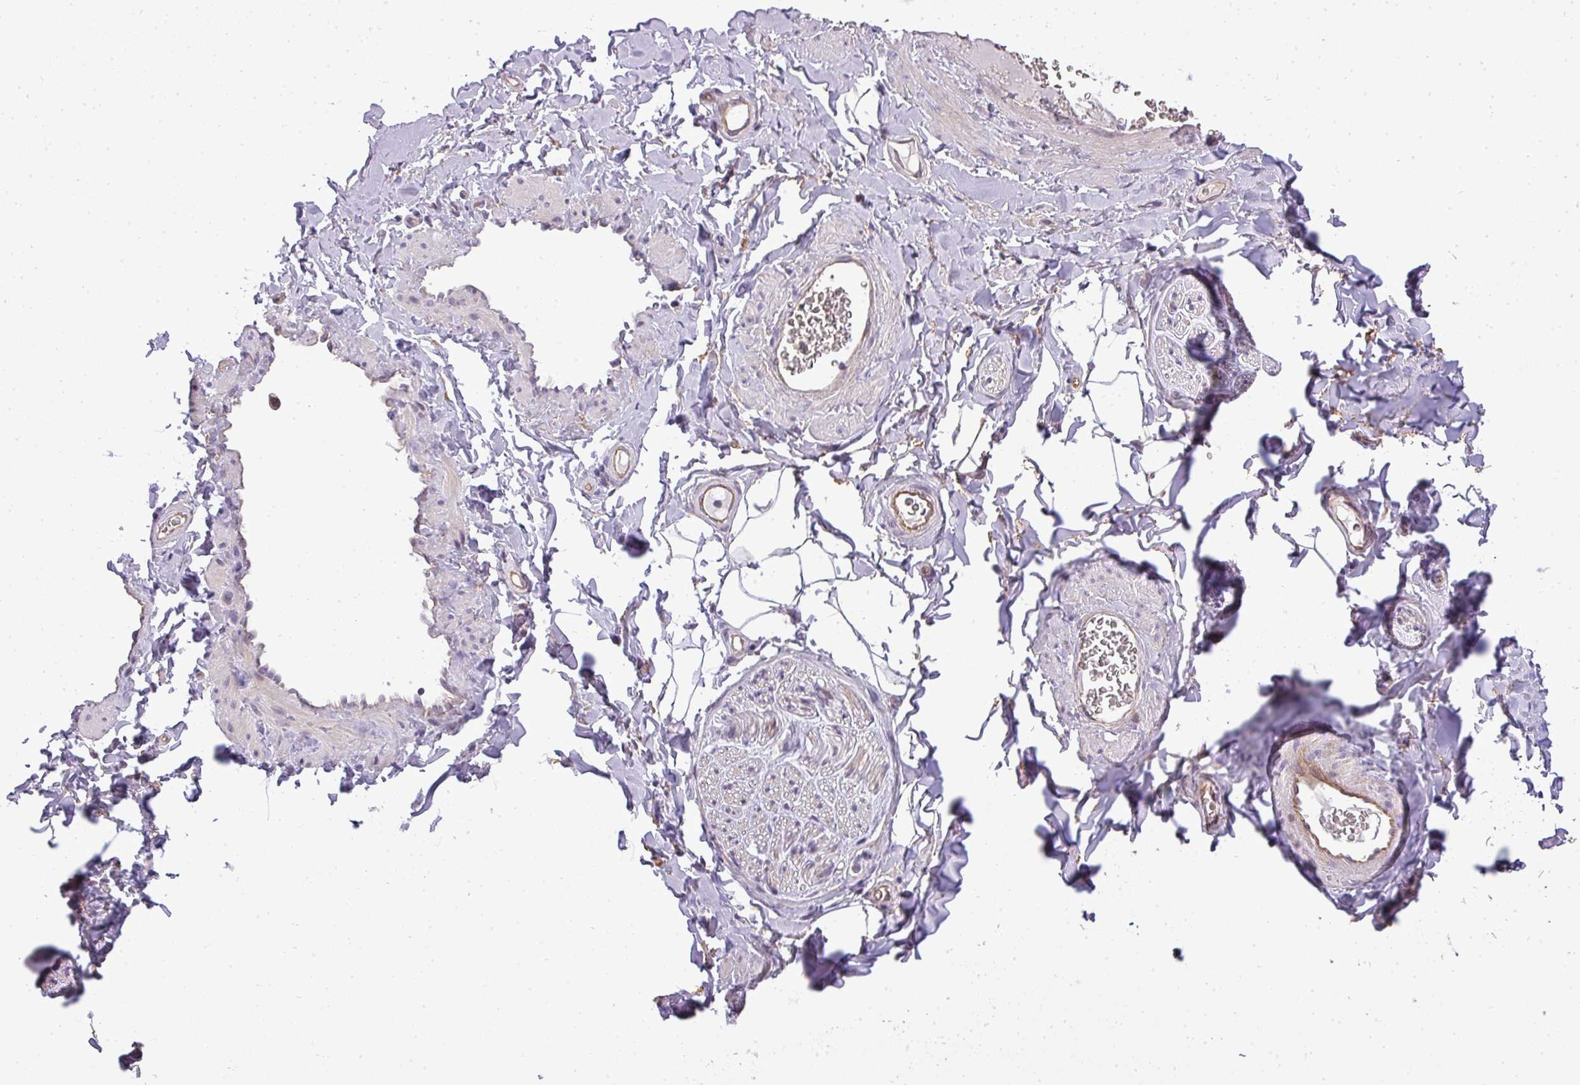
{"staining": {"intensity": "negative", "quantity": "none", "location": "none"}, "tissue": "adipose tissue", "cell_type": "Adipocytes", "image_type": "normal", "snomed": [{"axis": "morphology", "description": "Normal tissue, NOS"}, {"axis": "topography", "description": "Soft tissue"}, {"axis": "topography", "description": "Adipose tissue"}, {"axis": "topography", "description": "Vascular tissue"}, {"axis": "topography", "description": "Peripheral nerve tissue"}], "caption": "IHC photomicrograph of normal adipose tissue: human adipose tissue stained with DAB (3,3'-diaminobenzidine) exhibits no significant protein positivity in adipocytes.", "gene": "ZDHHC1", "patient": {"sex": "male", "age": 46}}